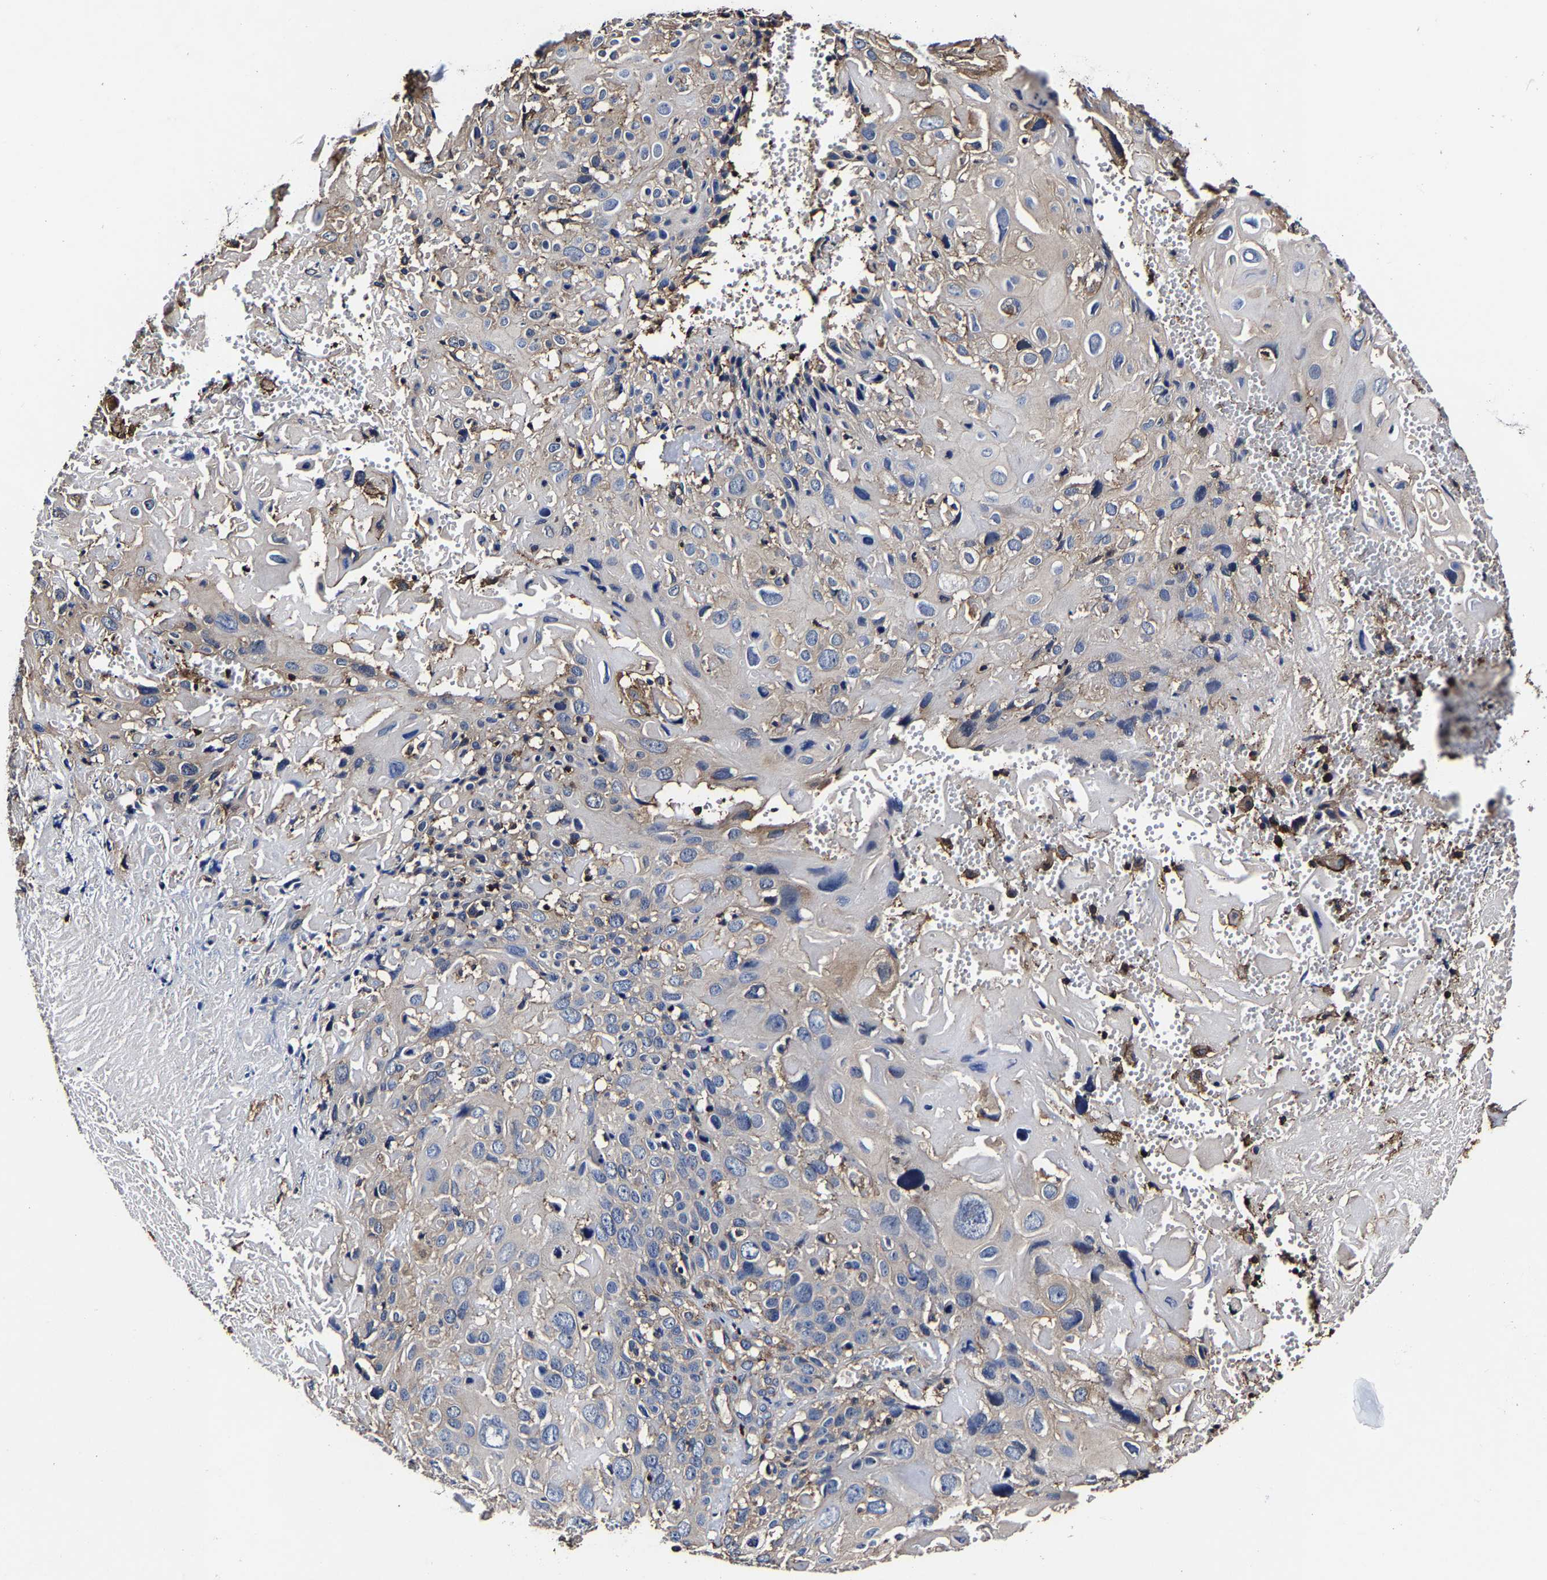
{"staining": {"intensity": "weak", "quantity": "<25%", "location": "cytoplasmic/membranous"}, "tissue": "cervical cancer", "cell_type": "Tumor cells", "image_type": "cancer", "snomed": [{"axis": "morphology", "description": "Squamous cell carcinoma, NOS"}, {"axis": "topography", "description": "Cervix"}], "caption": "Cervical cancer stained for a protein using immunohistochemistry demonstrates no staining tumor cells.", "gene": "SSH3", "patient": {"sex": "female", "age": 74}}